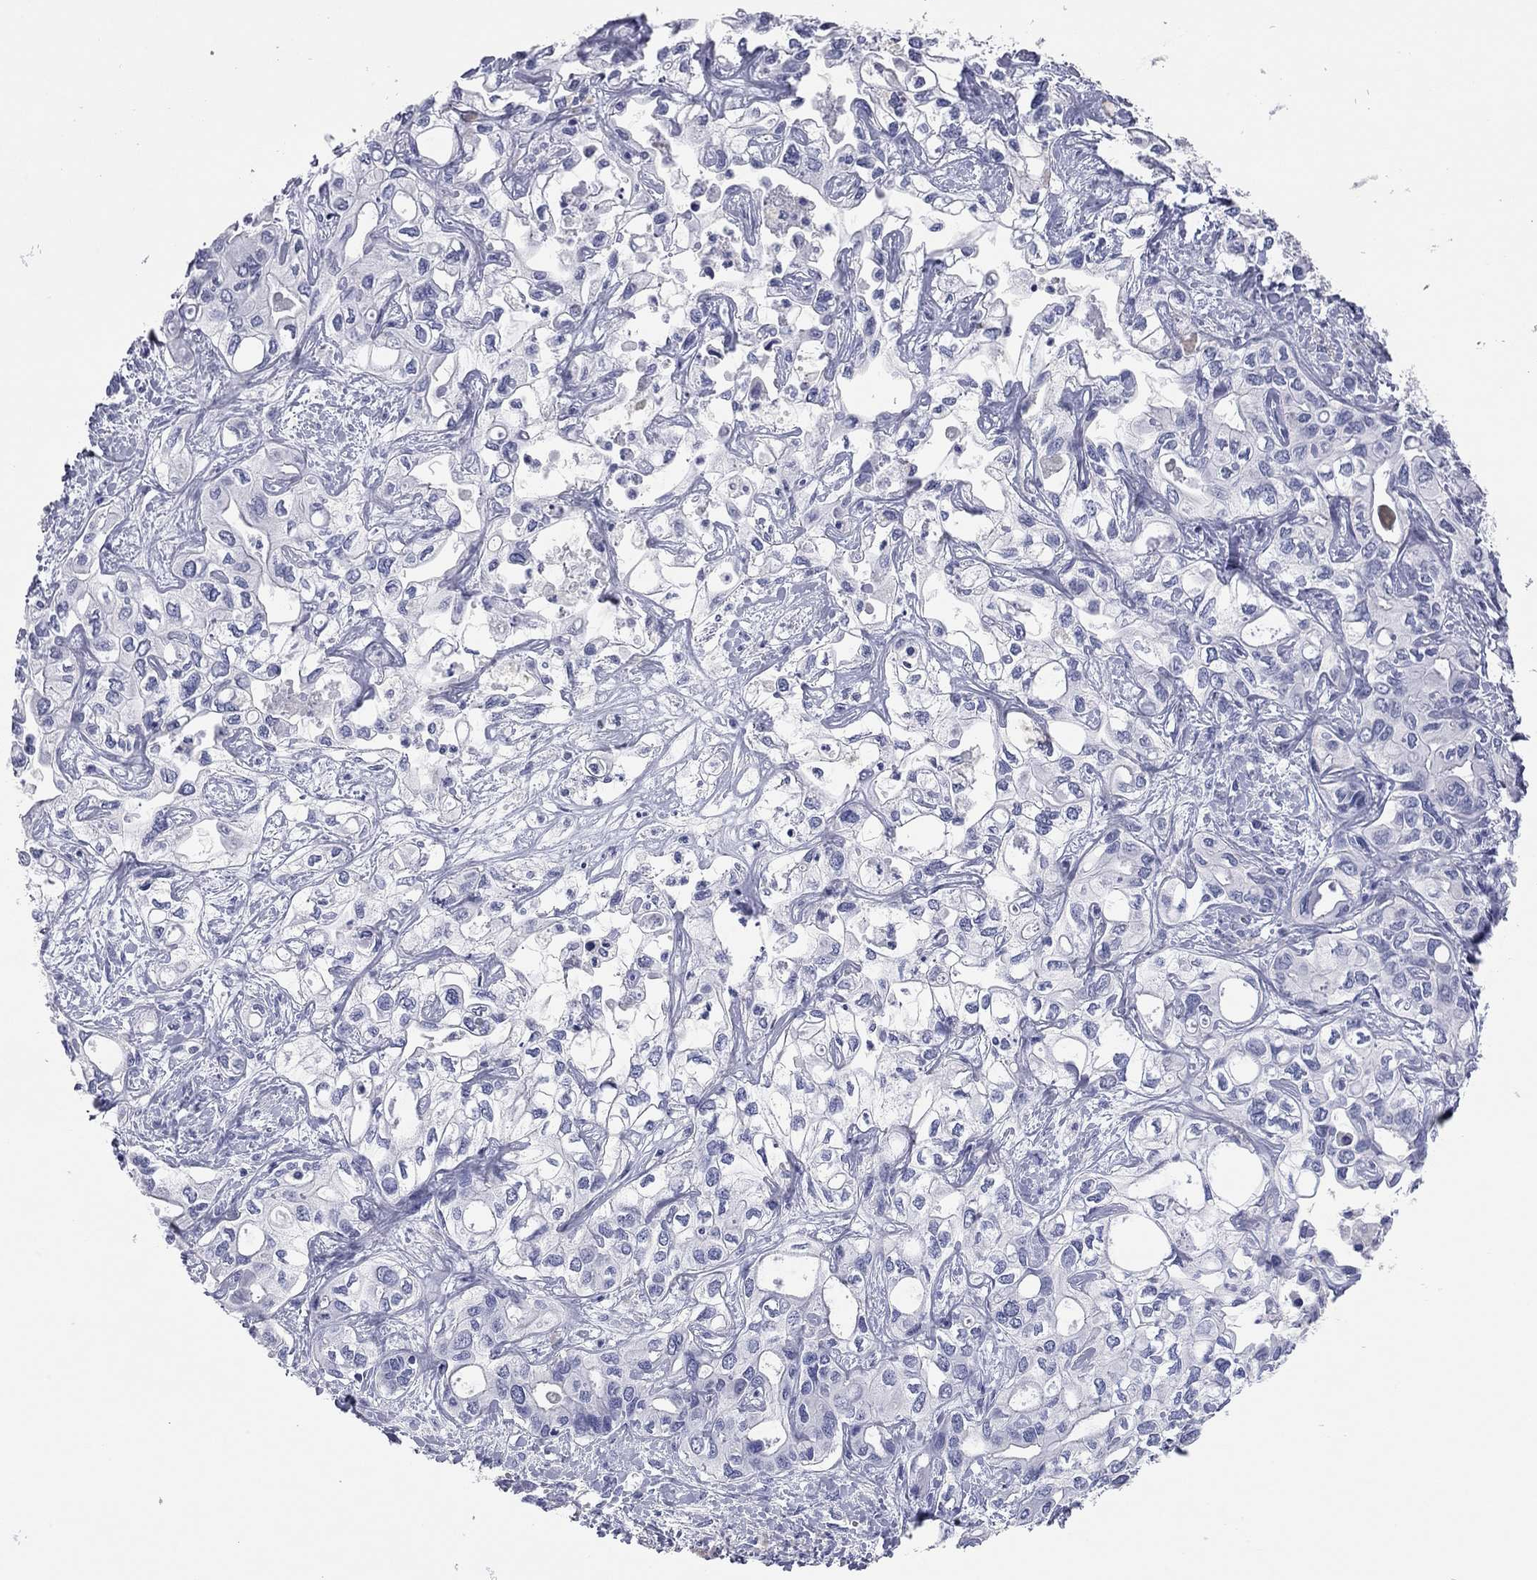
{"staining": {"intensity": "negative", "quantity": "none", "location": "none"}, "tissue": "liver cancer", "cell_type": "Tumor cells", "image_type": "cancer", "snomed": [{"axis": "morphology", "description": "Cholangiocarcinoma"}, {"axis": "topography", "description": "Liver"}], "caption": "Tumor cells show no significant positivity in cholangiocarcinoma (liver). Nuclei are stained in blue.", "gene": "TMEM221", "patient": {"sex": "female", "age": 64}}